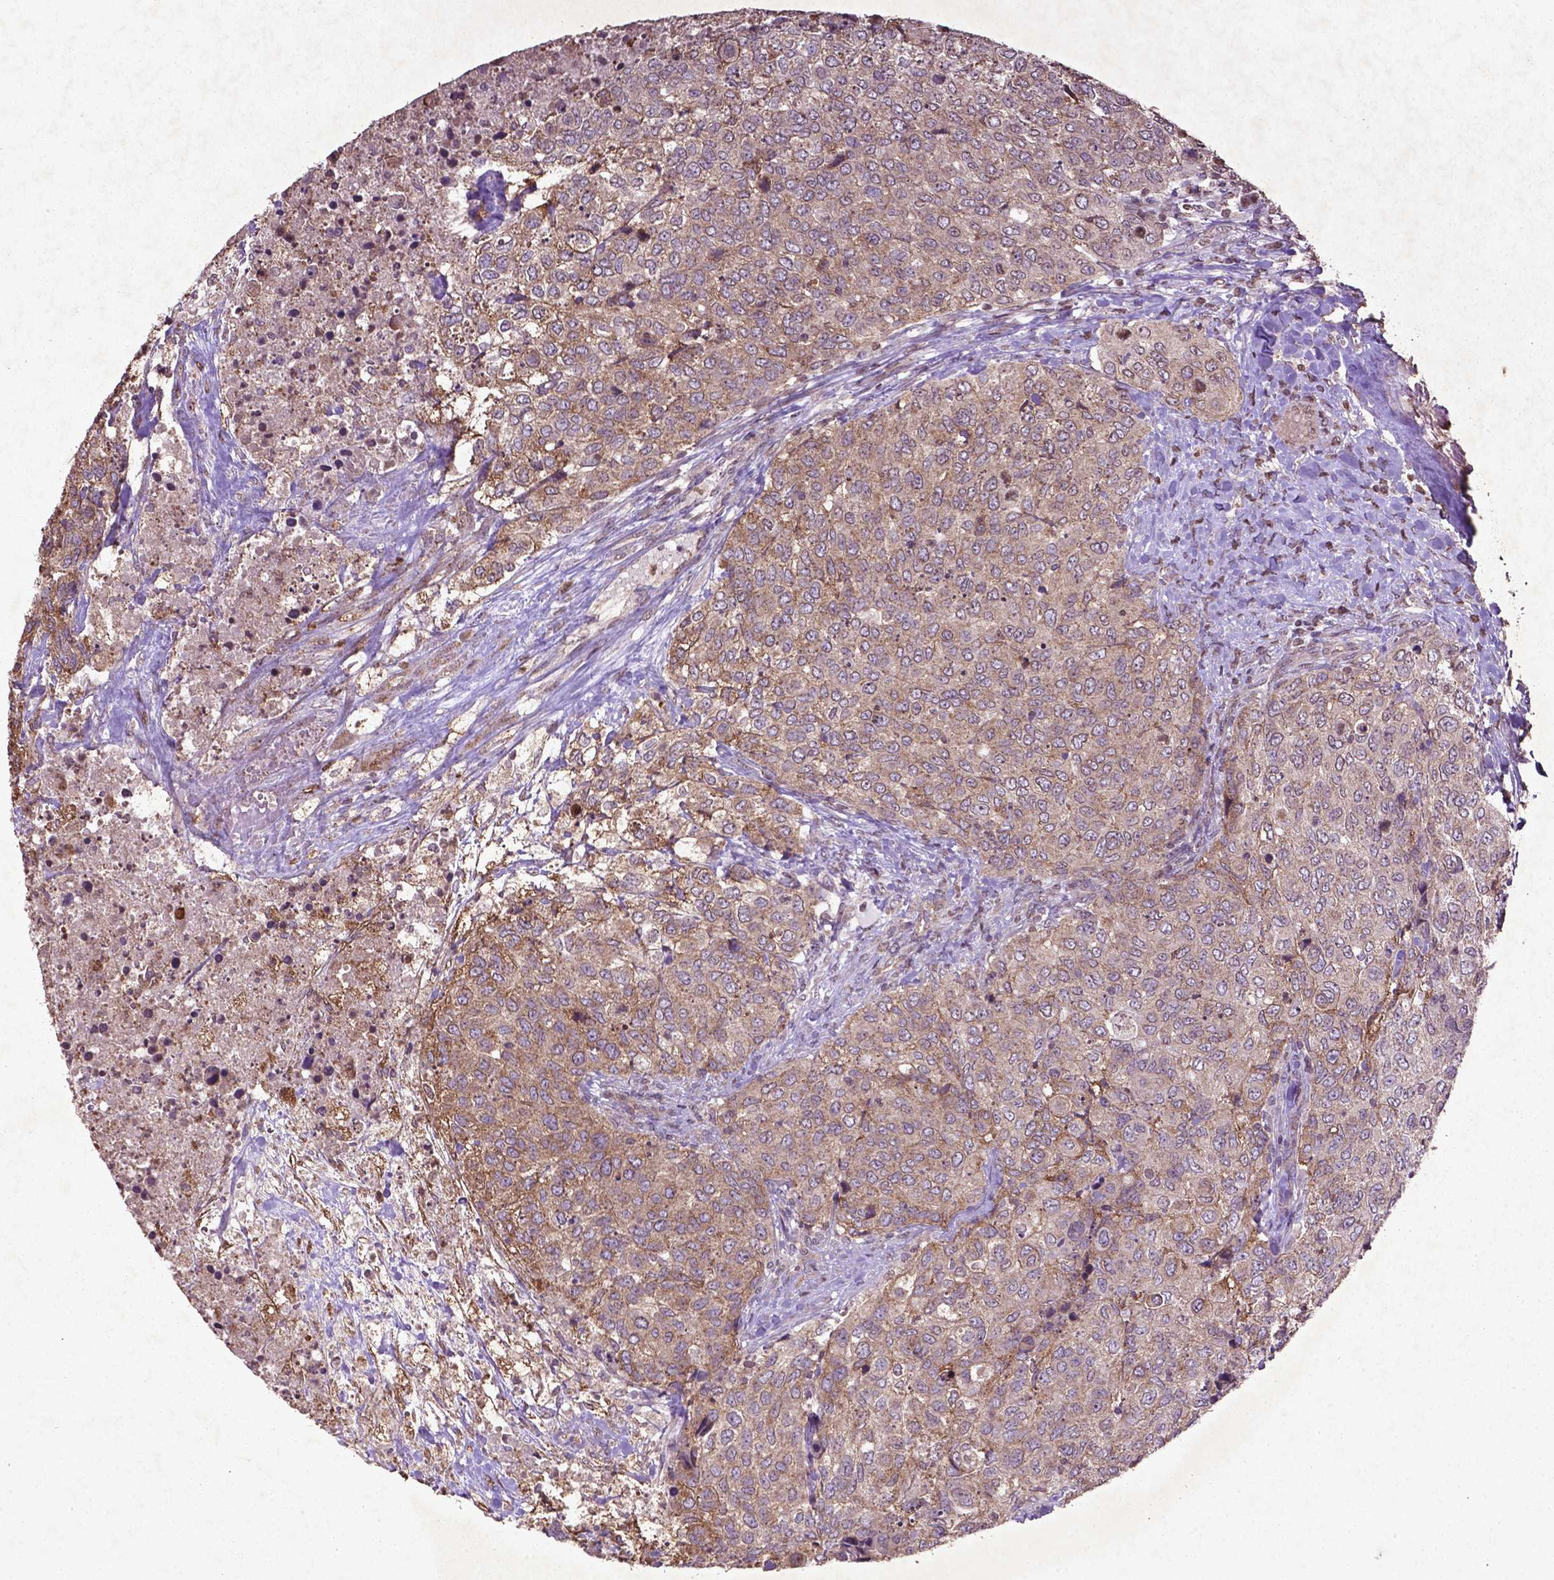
{"staining": {"intensity": "weak", "quantity": "25%-75%", "location": "cytoplasmic/membranous"}, "tissue": "urothelial cancer", "cell_type": "Tumor cells", "image_type": "cancer", "snomed": [{"axis": "morphology", "description": "Urothelial carcinoma, High grade"}, {"axis": "topography", "description": "Urinary bladder"}], "caption": "Urothelial cancer stained with DAB (3,3'-diaminobenzidine) immunohistochemistry (IHC) demonstrates low levels of weak cytoplasmic/membranous expression in about 25%-75% of tumor cells. The staining was performed using DAB (3,3'-diaminobenzidine), with brown indicating positive protein expression. Nuclei are stained blue with hematoxylin.", "gene": "MTOR", "patient": {"sex": "female", "age": 78}}